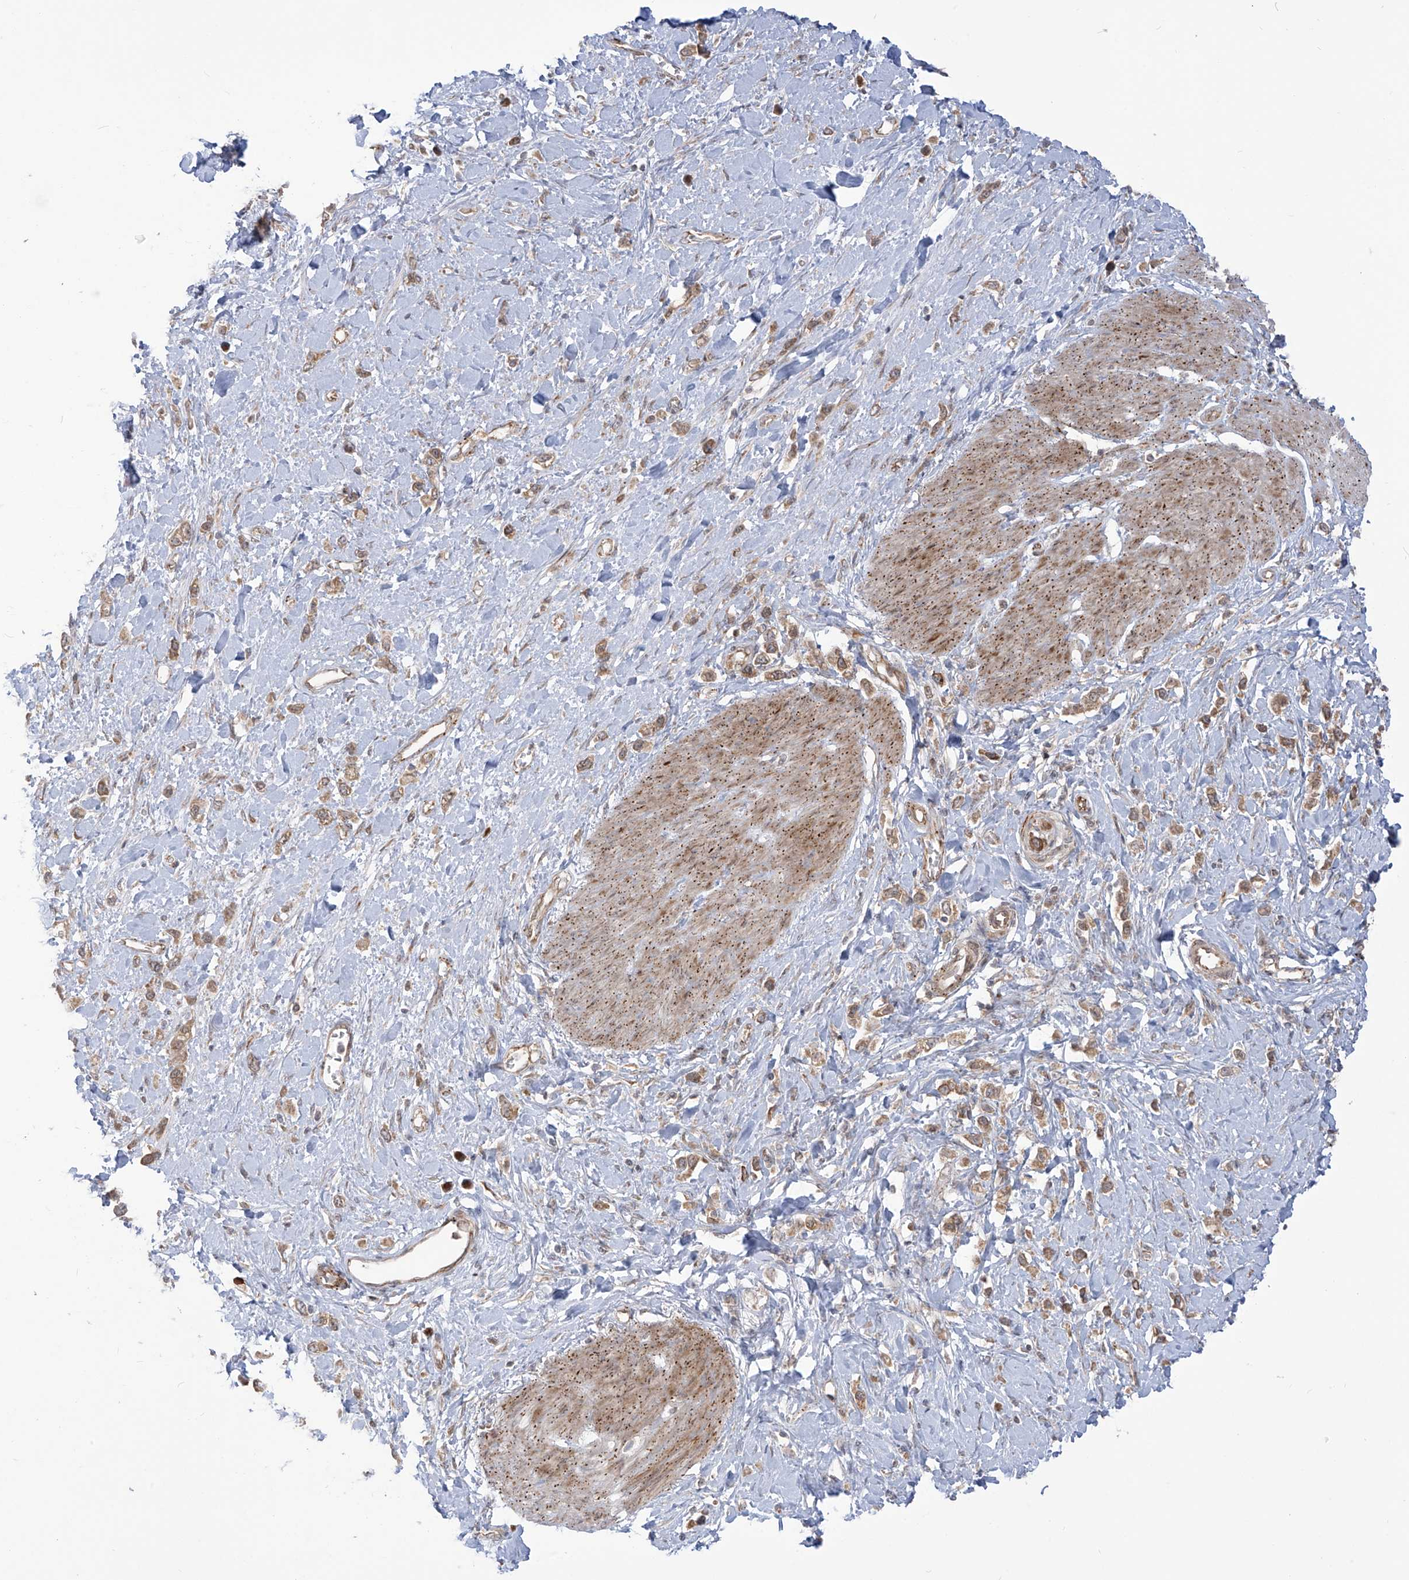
{"staining": {"intensity": "moderate", "quantity": ">75%", "location": "cytoplasmic/membranous"}, "tissue": "stomach cancer", "cell_type": "Tumor cells", "image_type": "cancer", "snomed": [{"axis": "morphology", "description": "Normal tissue, NOS"}, {"axis": "morphology", "description": "Adenocarcinoma, NOS"}, {"axis": "topography", "description": "Stomach, upper"}, {"axis": "topography", "description": "Stomach"}], "caption": "Immunohistochemical staining of human stomach adenocarcinoma demonstrates medium levels of moderate cytoplasmic/membranous protein positivity in about >75% of tumor cells.", "gene": "TRIM67", "patient": {"sex": "female", "age": 65}}